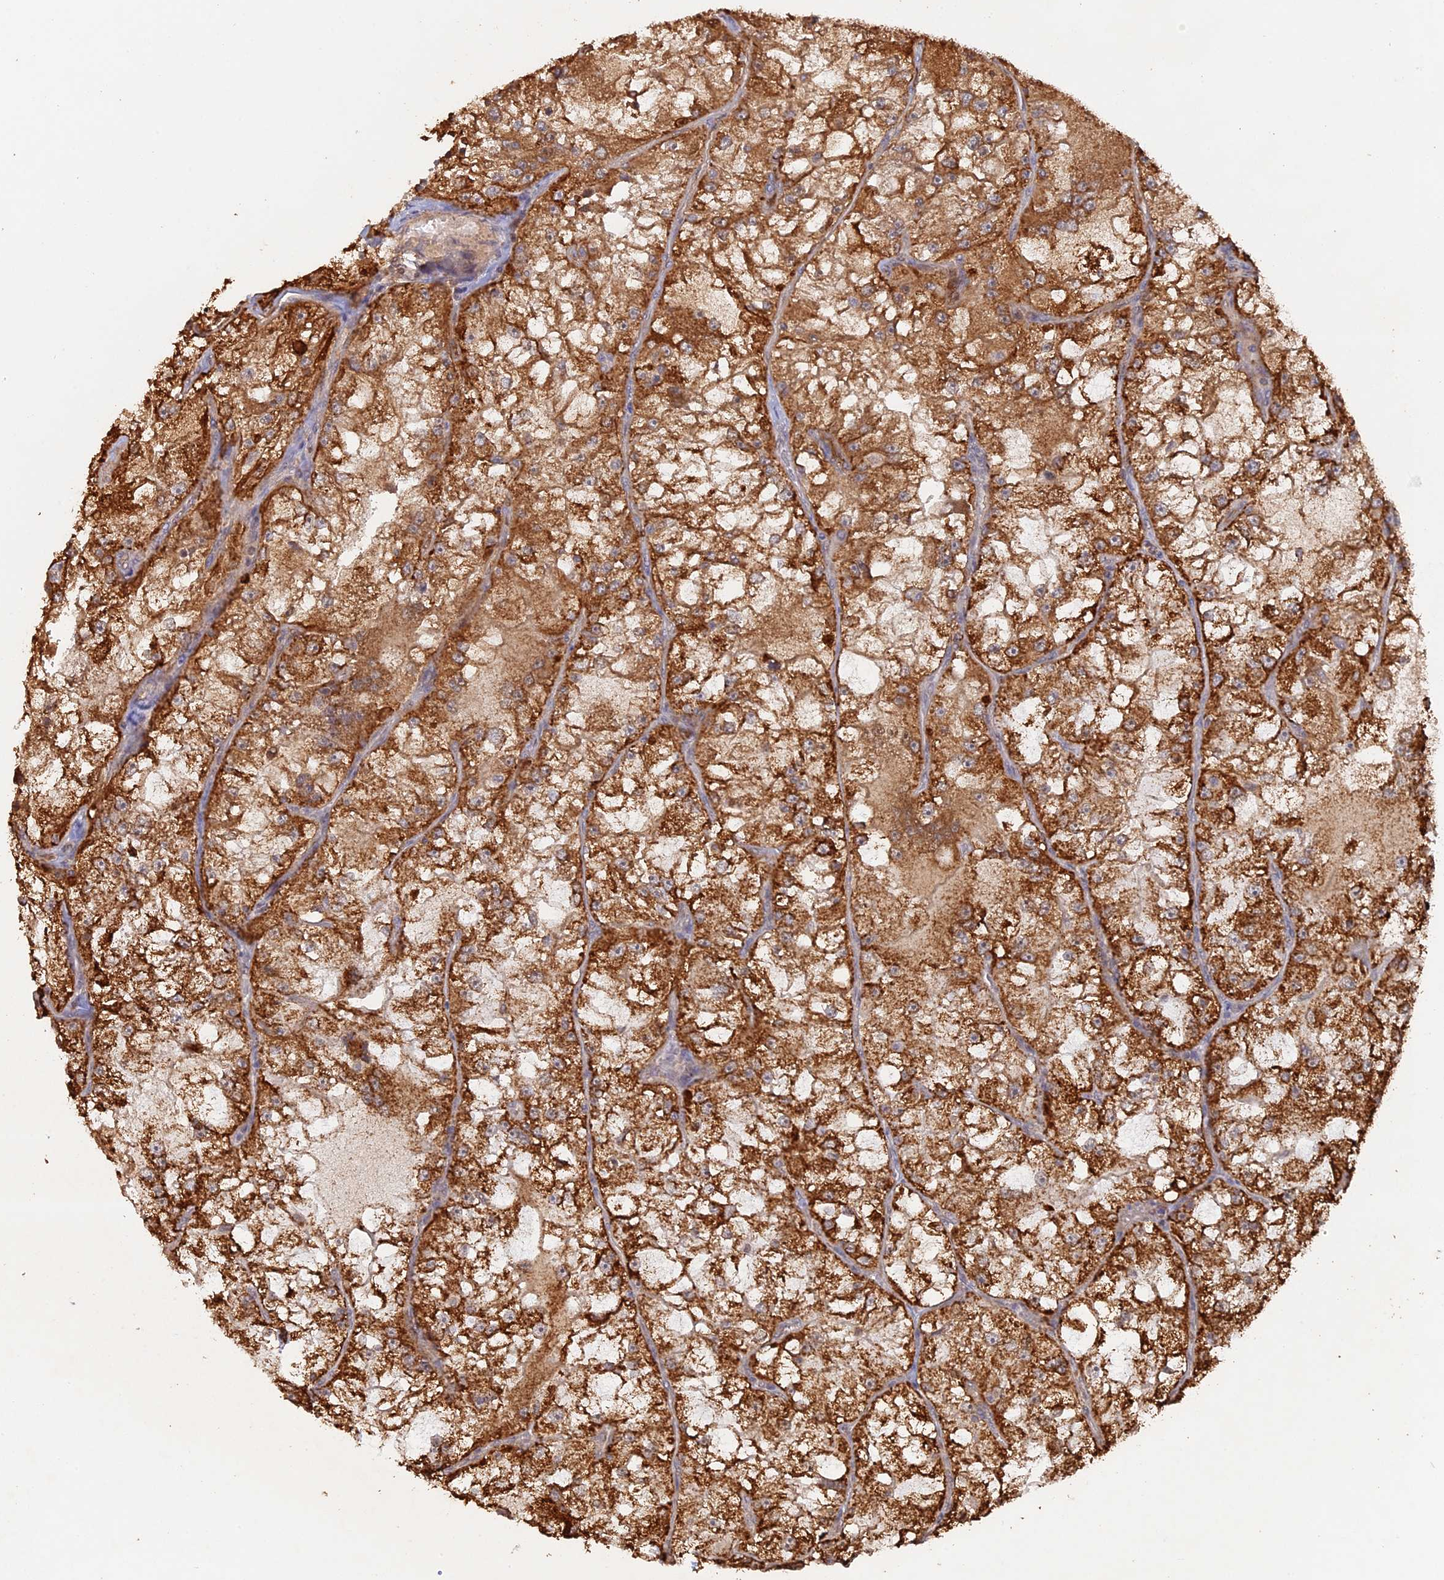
{"staining": {"intensity": "strong", "quantity": ">75%", "location": "cytoplasmic/membranous"}, "tissue": "renal cancer", "cell_type": "Tumor cells", "image_type": "cancer", "snomed": [{"axis": "morphology", "description": "Adenocarcinoma, NOS"}, {"axis": "topography", "description": "Kidney"}], "caption": "This histopathology image shows adenocarcinoma (renal) stained with IHC to label a protein in brown. The cytoplasmic/membranous of tumor cells show strong positivity for the protein. Nuclei are counter-stained blue.", "gene": "FAM210B", "patient": {"sex": "female", "age": 72}}